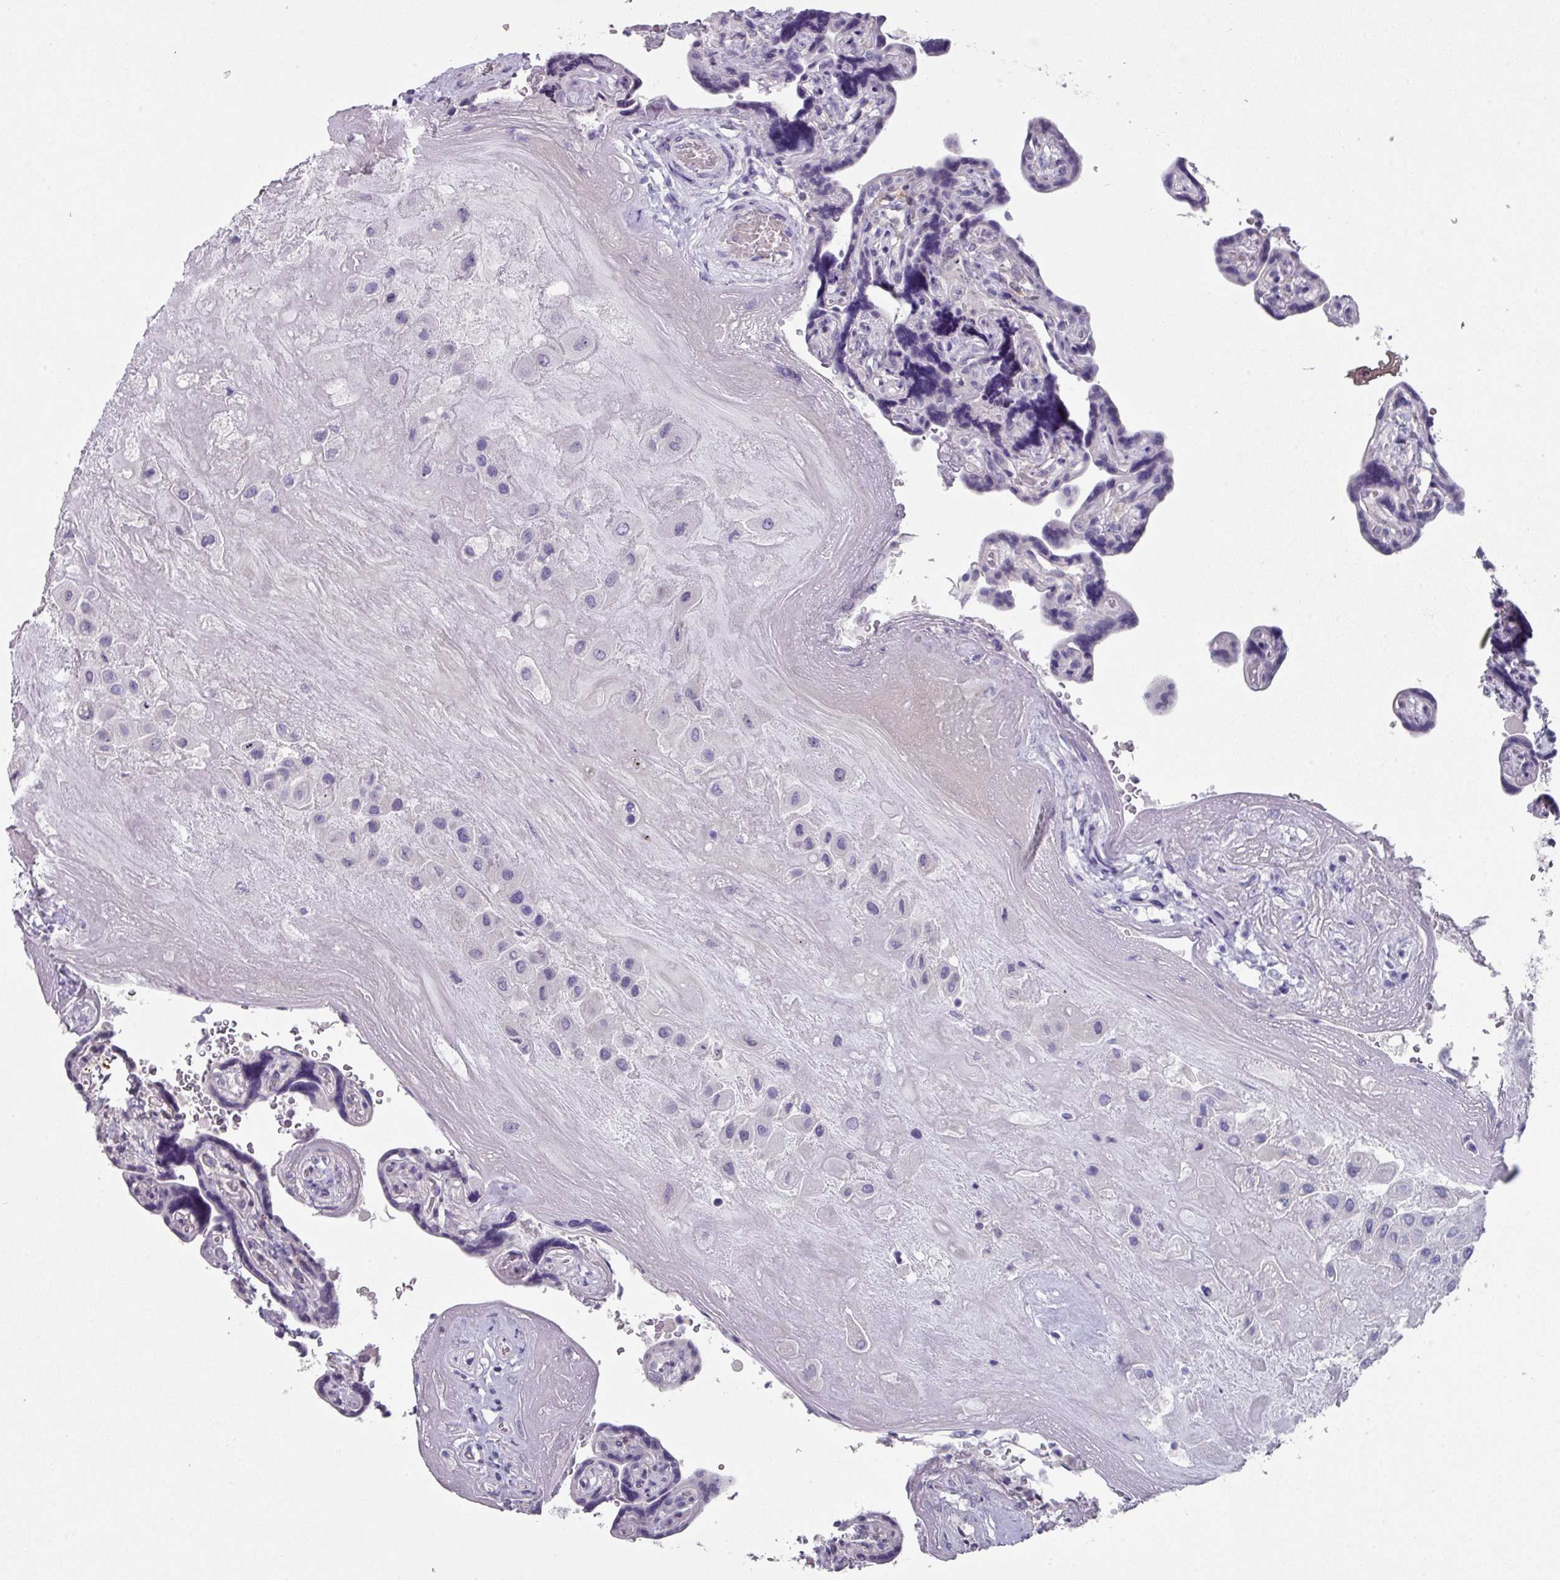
{"staining": {"intensity": "negative", "quantity": "none", "location": "none"}, "tissue": "placenta", "cell_type": "Decidual cells", "image_type": "normal", "snomed": [{"axis": "morphology", "description": "Normal tissue, NOS"}, {"axis": "topography", "description": "Placenta"}], "caption": "Human placenta stained for a protein using IHC shows no staining in decidual cells.", "gene": "DEFB115", "patient": {"sex": "female", "age": 32}}